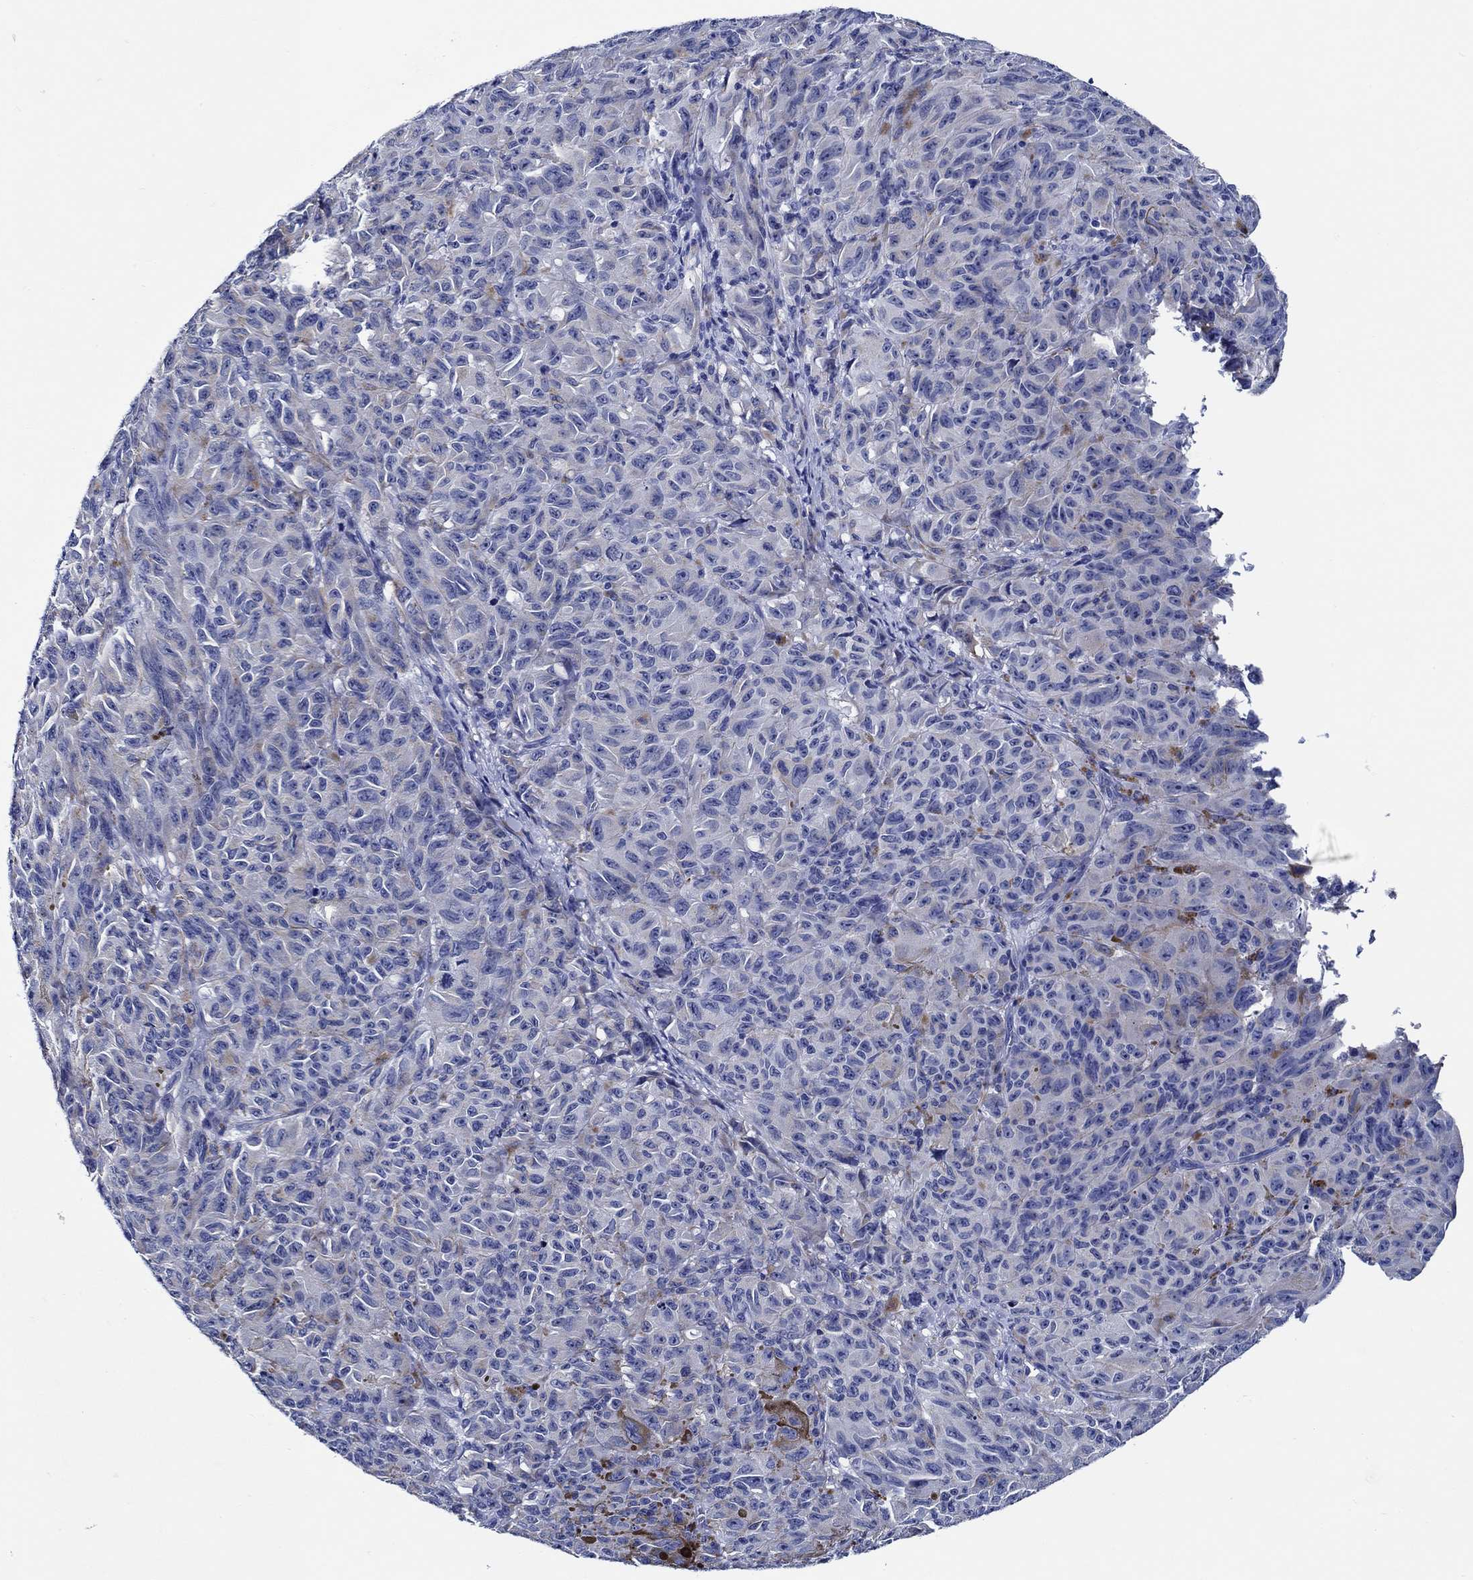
{"staining": {"intensity": "negative", "quantity": "none", "location": "none"}, "tissue": "melanoma", "cell_type": "Tumor cells", "image_type": "cancer", "snomed": [{"axis": "morphology", "description": "Malignant melanoma, NOS"}, {"axis": "topography", "description": "Vulva, labia, clitoris and Bartholin´s gland, NO"}], "caption": "This is an immunohistochemistry photomicrograph of malignant melanoma. There is no positivity in tumor cells.", "gene": "WDR62", "patient": {"sex": "female", "age": 75}}